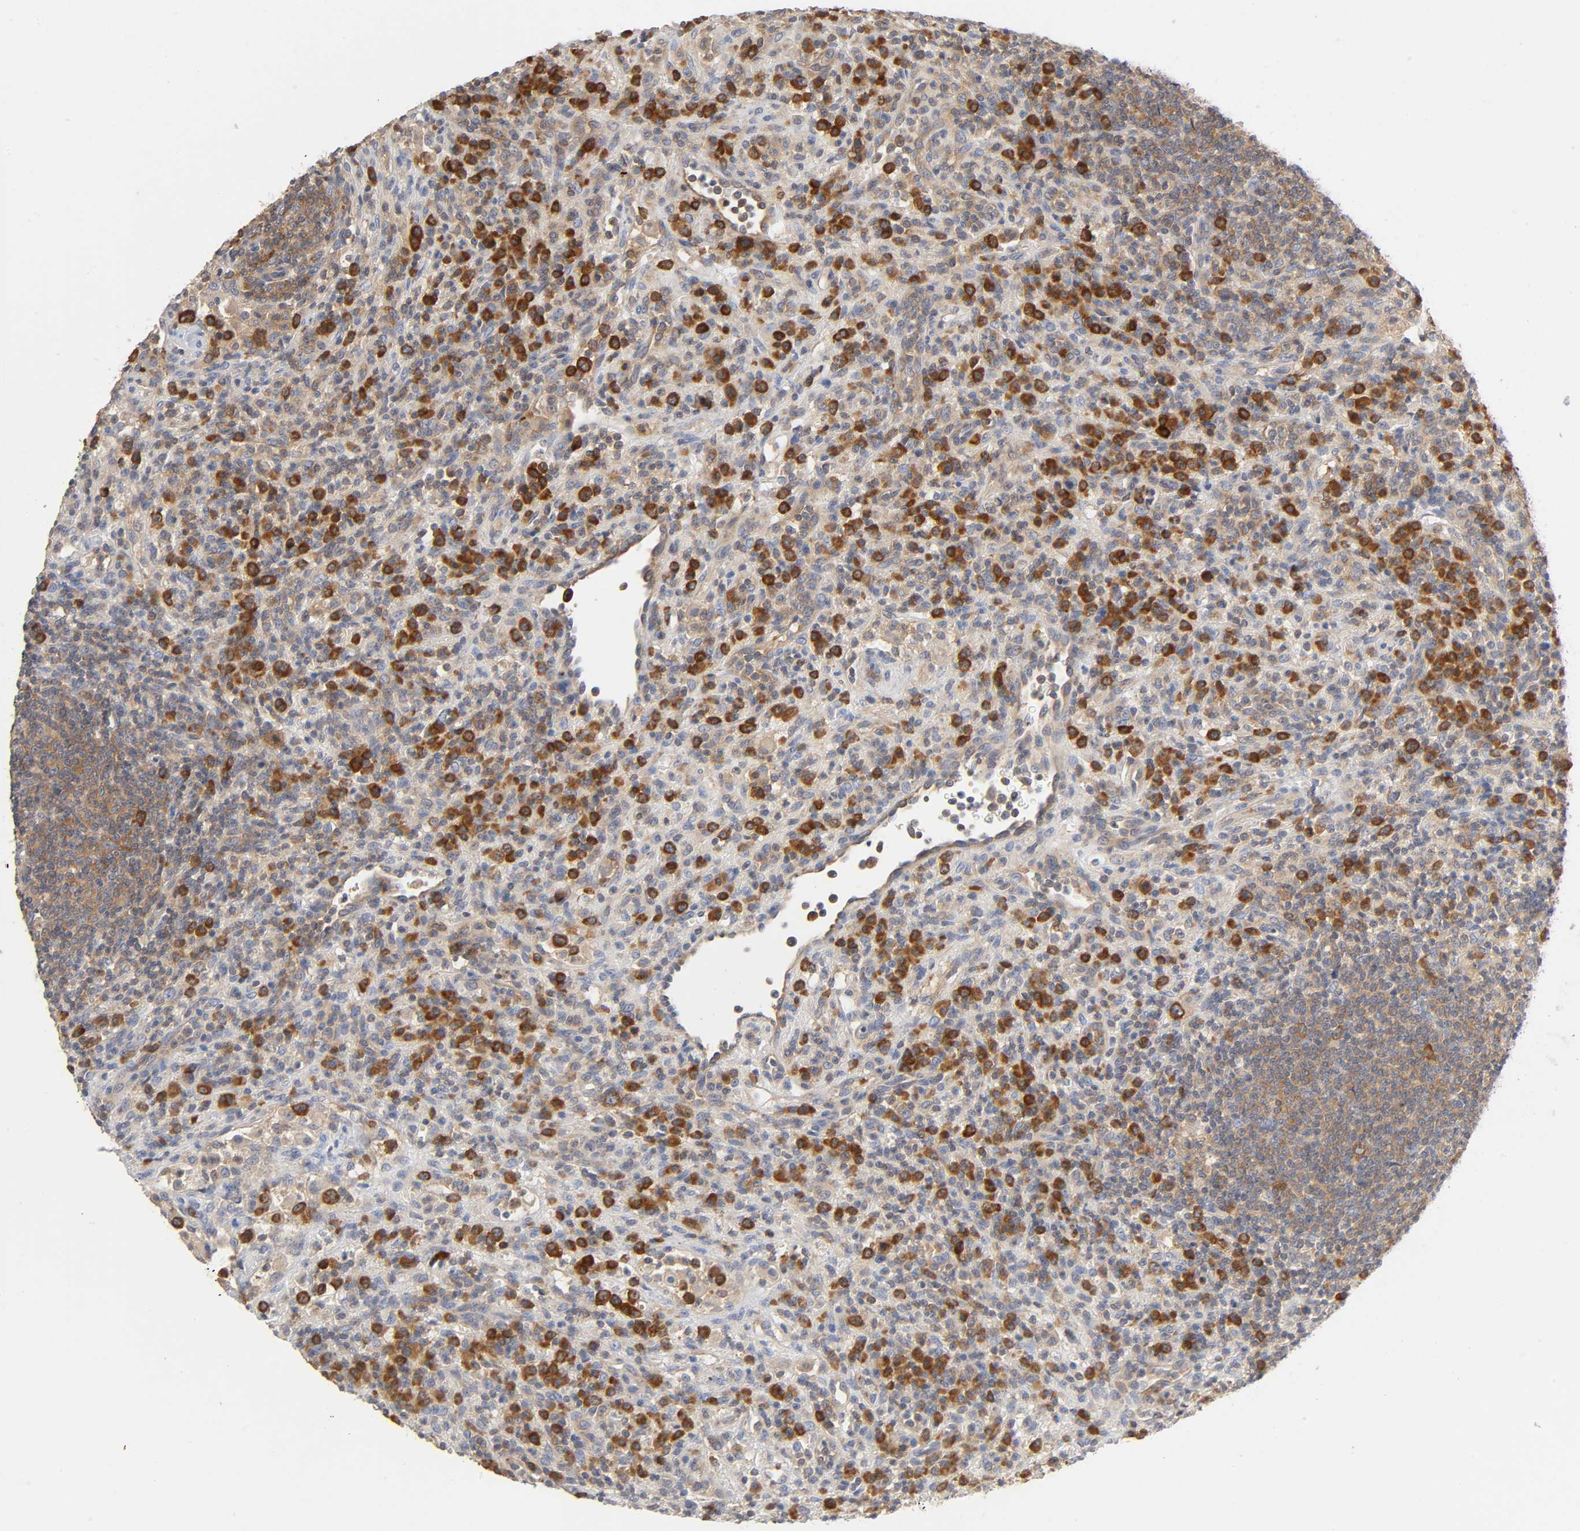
{"staining": {"intensity": "strong", "quantity": "25%-75%", "location": "cytoplasmic/membranous"}, "tissue": "lymphoma", "cell_type": "Tumor cells", "image_type": "cancer", "snomed": [{"axis": "morphology", "description": "Hodgkin's disease, NOS"}, {"axis": "topography", "description": "Lymph node"}], "caption": "About 25%-75% of tumor cells in lymphoma exhibit strong cytoplasmic/membranous protein positivity as visualized by brown immunohistochemical staining.", "gene": "SCHIP1", "patient": {"sex": "male", "age": 65}}